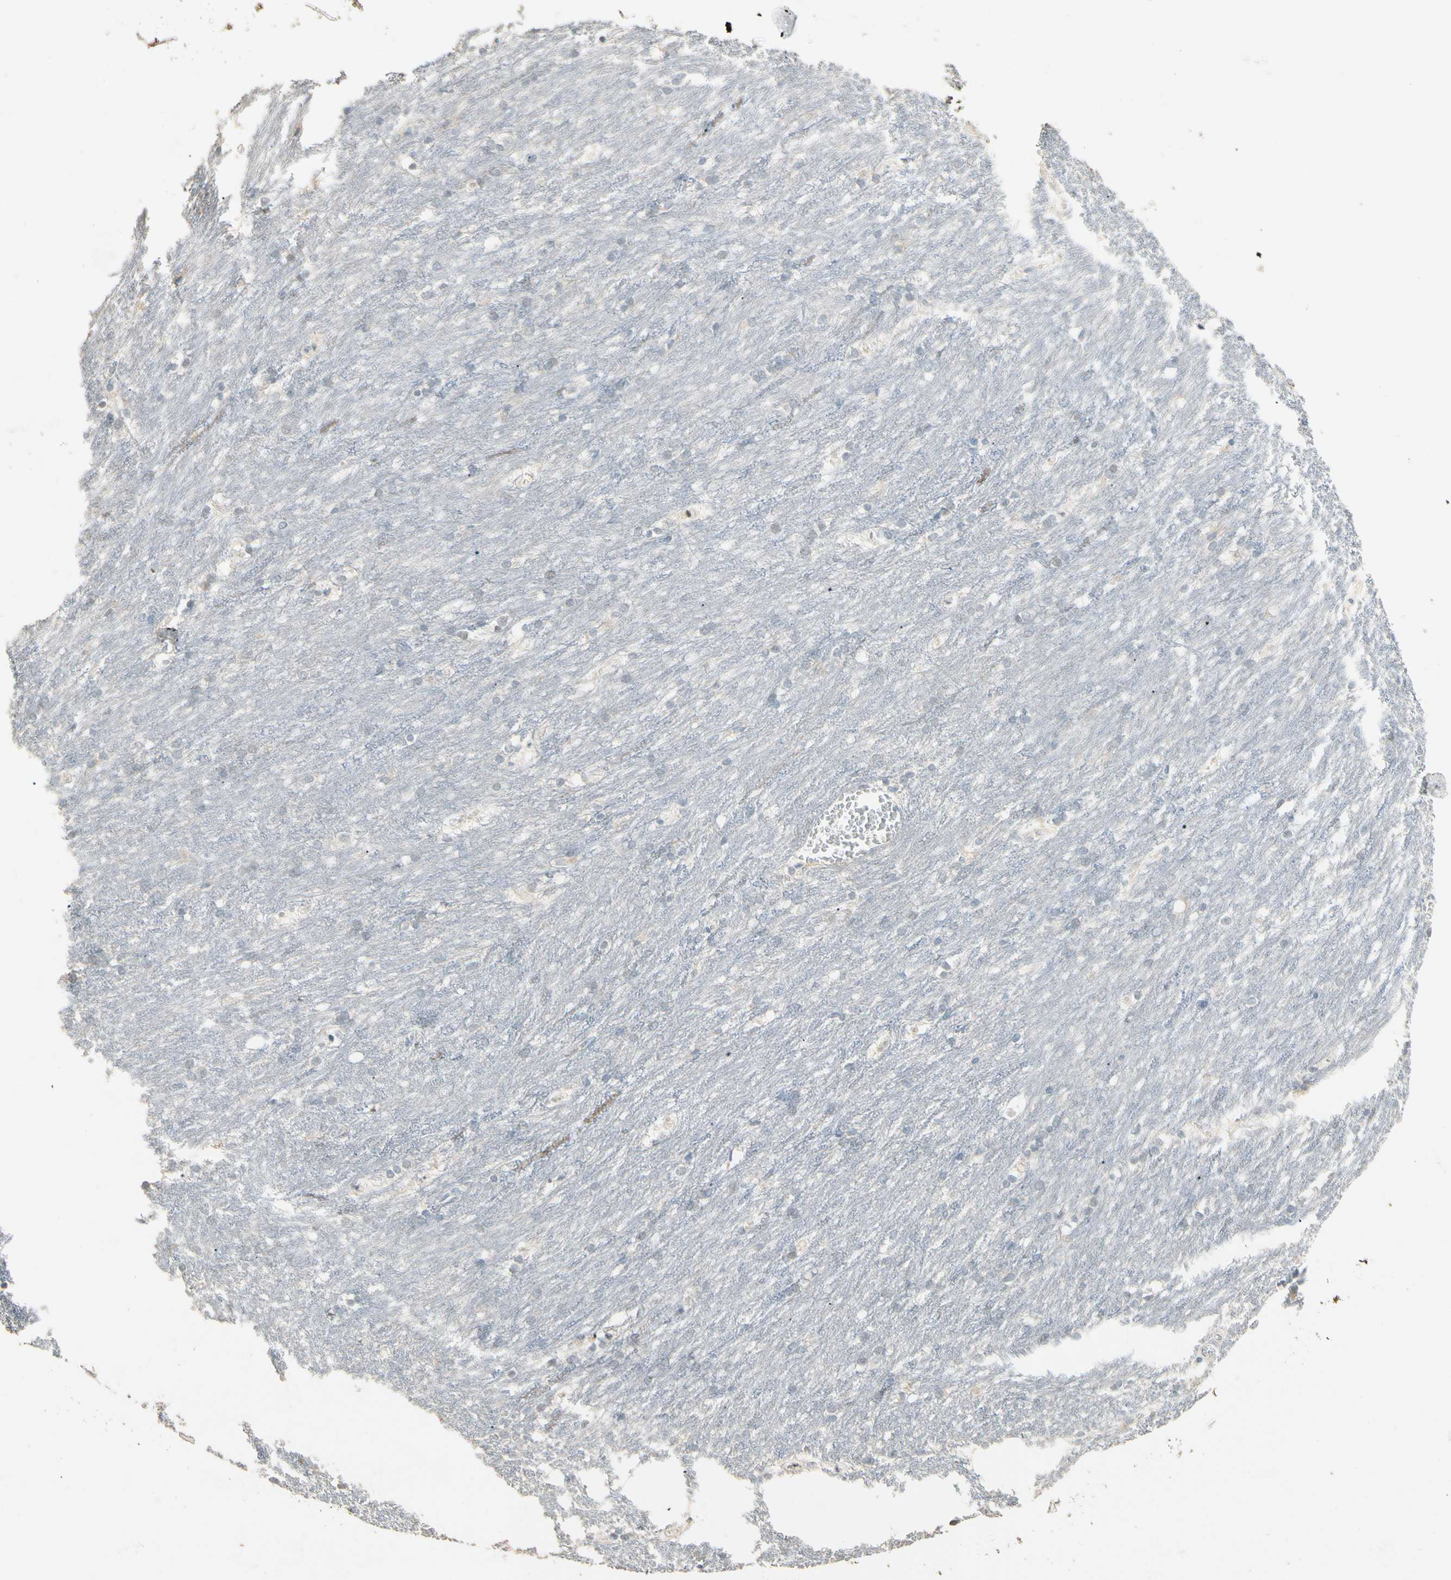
{"staining": {"intensity": "negative", "quantity": "none", "location": "none"}, "tissue": "caudate", "cell_type": "Glial cells", "image_type": "normal", "snomed": [{"axis": "morphology", "description": "Normal tissue, NOS"}, {"axis": "topography", "description": "Lateral ventricle wall"}], "caption": "This is an immunohistochemistry image of benign caudate. There is no staining in glial cells.", "gene": "GNE", "patient": {"sex": "female", "age": 19}}